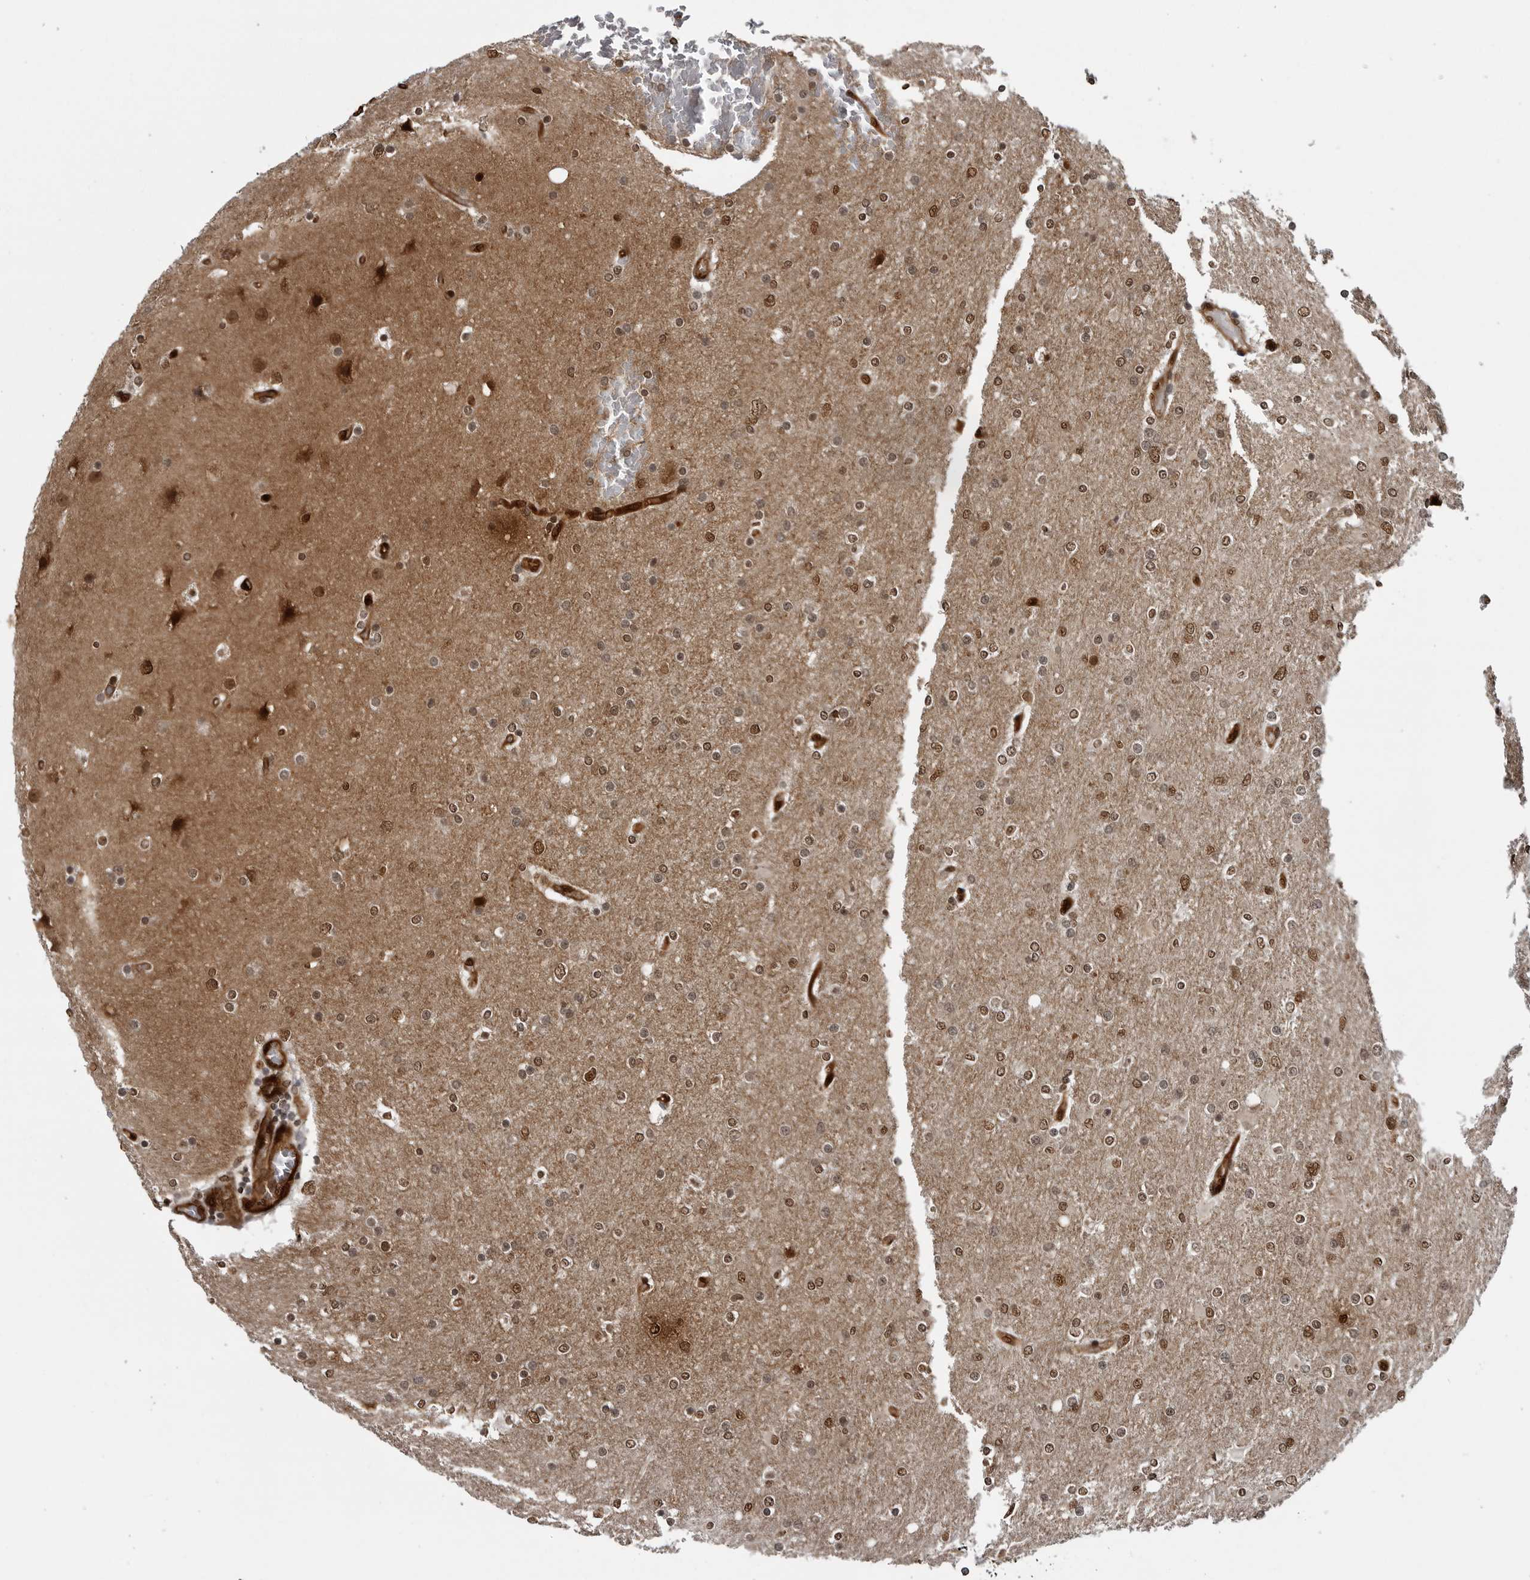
{"staining": {"intensity": "moderate", "quantity": ">75%", "location": "nuclear"}, "tissue": "glioma", "cell_type": "Tumor cells", "image_type": "cancer", "snomed": [{"axis": "morphology", "description": "Glioma, malignant, High grade"}, {"axis": "topography", "description": "Cerebral cortex"}], "caption": "Immunohistochemical staining of human glioma shows moderate nuclear protein staining in about >75% of tumor cells.", "gene": "SMAD2", "patient": {"sex": "female", "age": 36}}